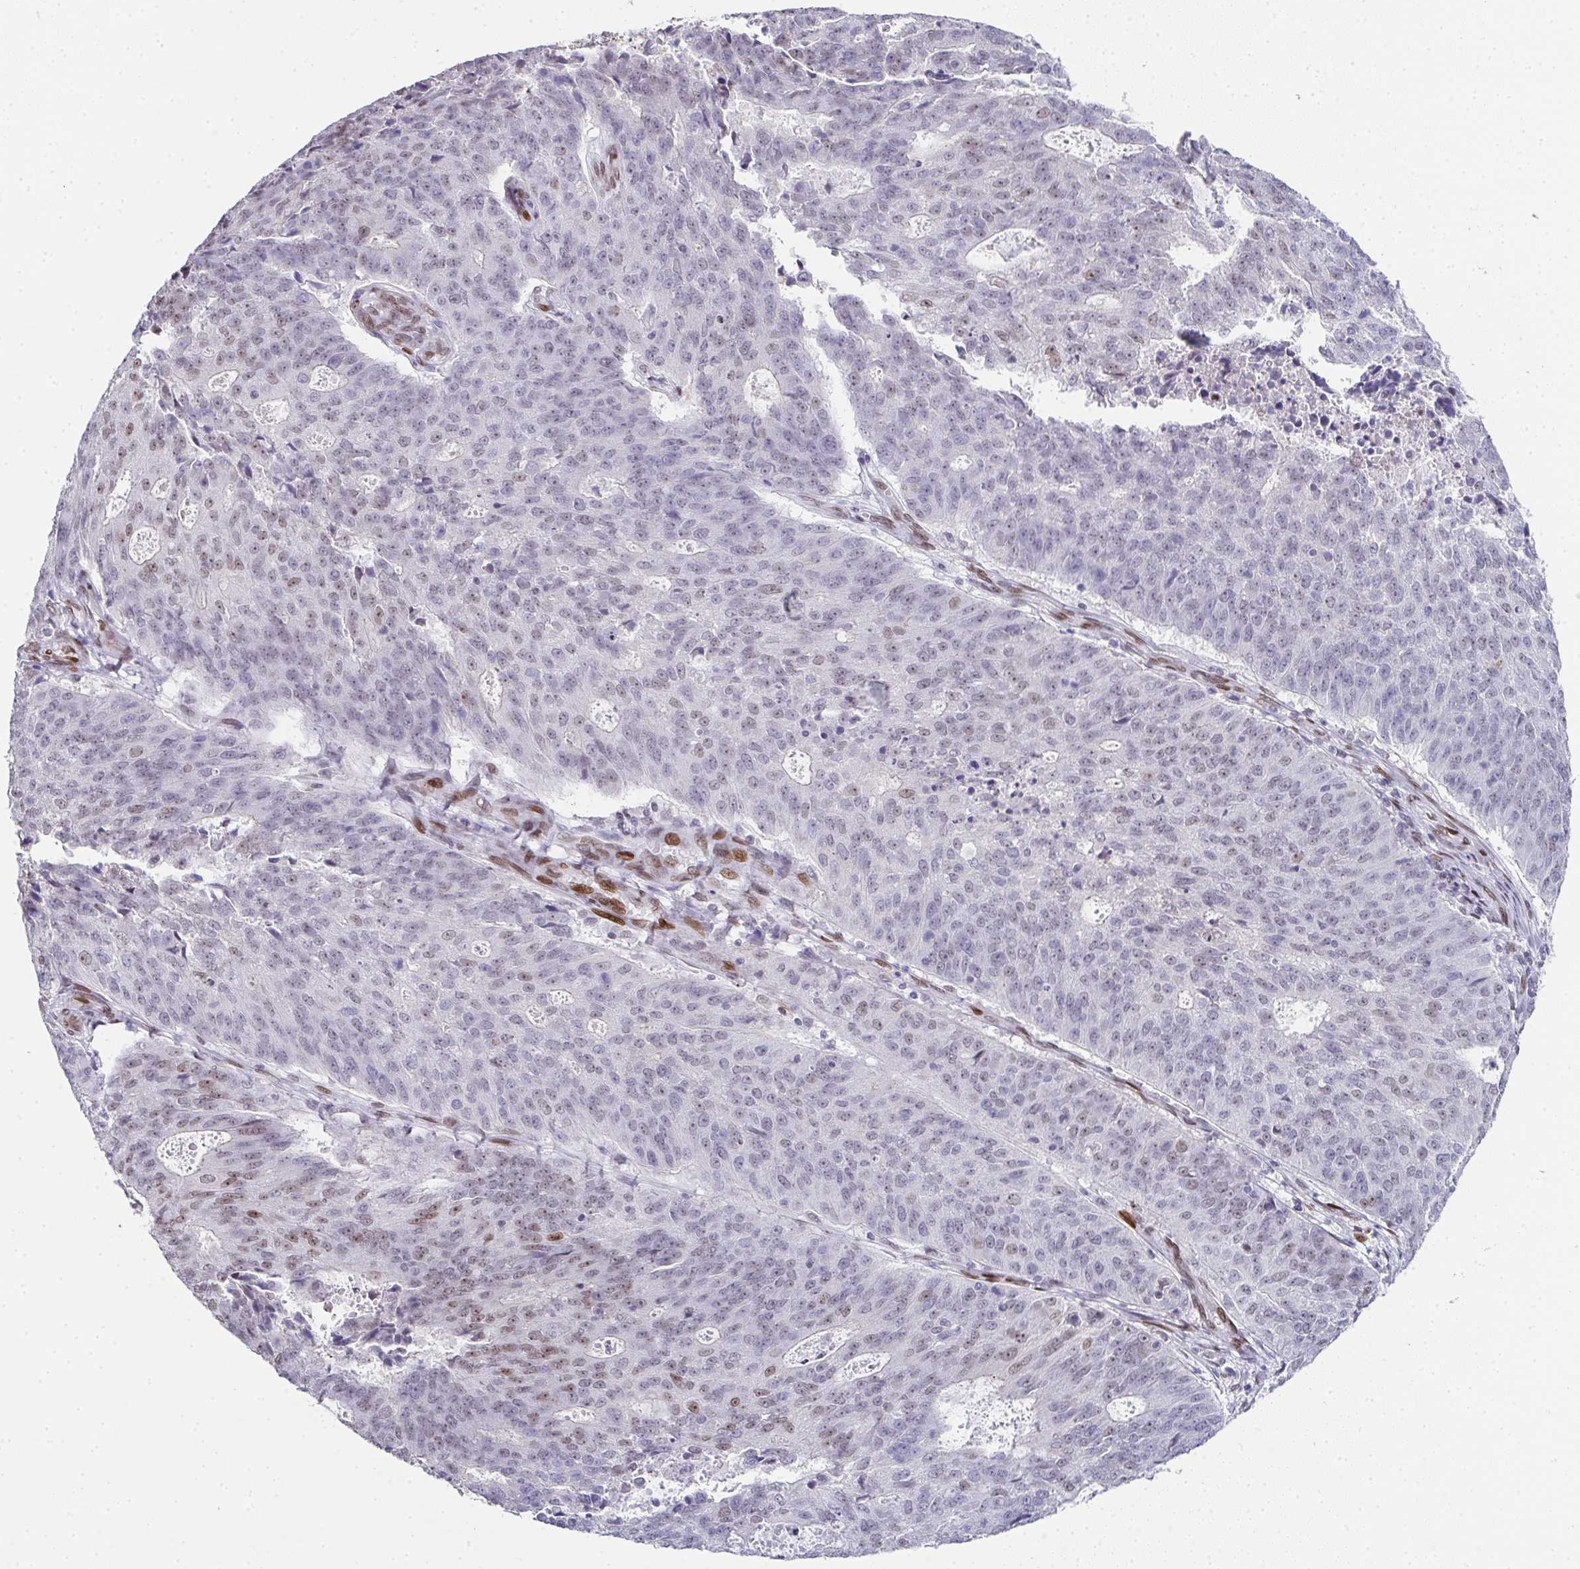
{"staining": {"intensity": "weak", "quantity": "<25%", "location": "nuclear"}, "tissue": "endometrial cancer", "cell_type": "Tumor cells", "image_type": "cancer", "snomed": [{"axis": "morphology", "description": "Adenocarcinoma, NOS"}, {"axis": "topography", "description": "Endometrium"}], "caption": "DAB (3,3'-diaminobenzidine) immunohistochemical staining of human endometrial cancer (adenocarcinoma) reveals no significant expression in tumor cells. Brightfield microscopy of immunohistochemistry stained with DAB (3,3'-diaminobenzidine) (brown) and hematoxylin (blue), captured at high magnification.", "gene": "RB1", "patient": {"sex": "female", "age": 82}}